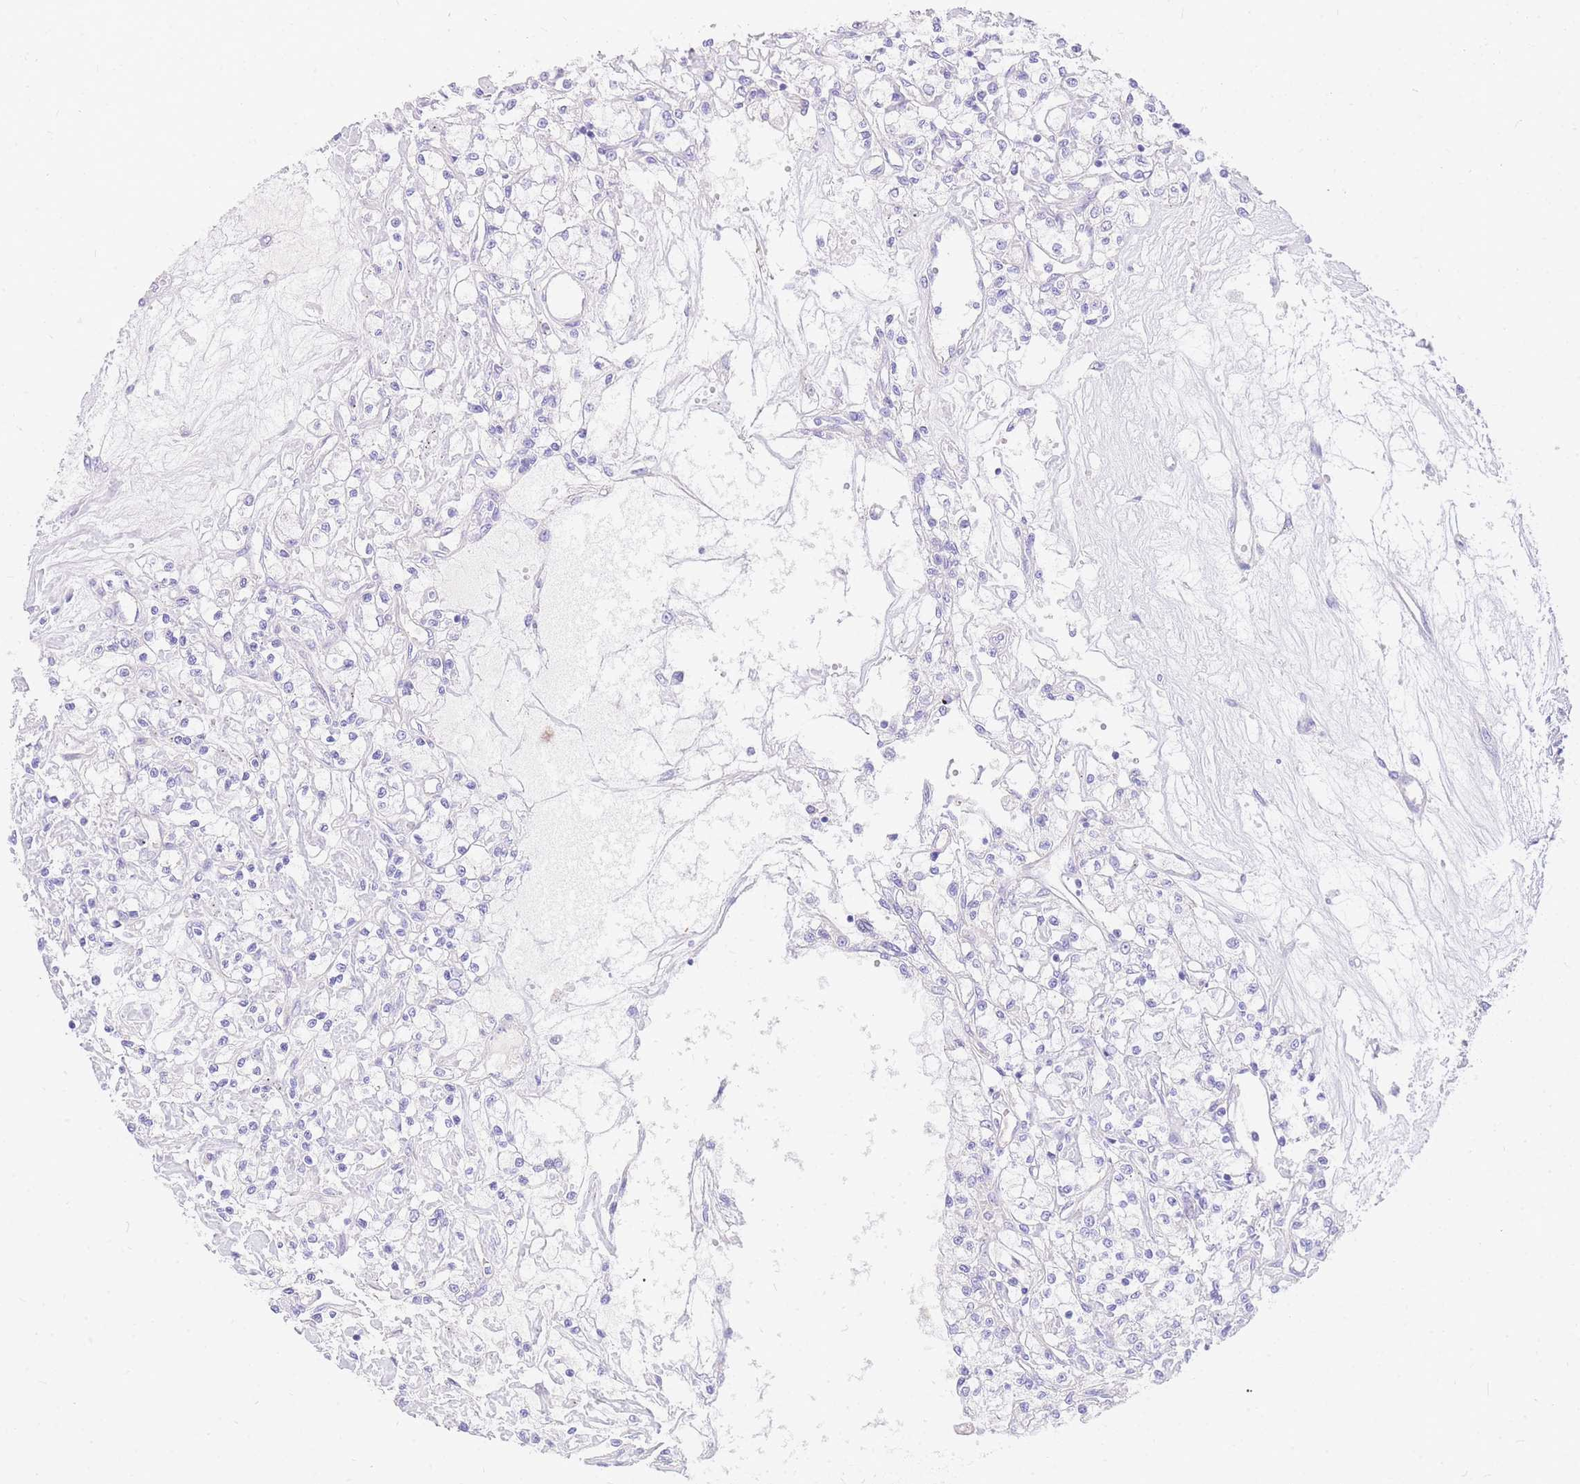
{"staining": {"intensity": "negative", "quantity": "none", "location": "none"}, "tissue": "renal cancer", "cell_type": "Tumor cells", "image_type": "cancer", "snomed": [{"axis": "morphology", "description": "Adenocarcinoma, NOS"}, {"axis": "topography", "description": "Kidney"}], "caption": "High power microscopy micrograph of an immunohistochemistry (IHC) histopathology image of renal cancer (adenocarcinoma), revealing no significant expression in tumor cells.", "gene": "UPK1A", "patient": {"sex": "female", "age": 59}}